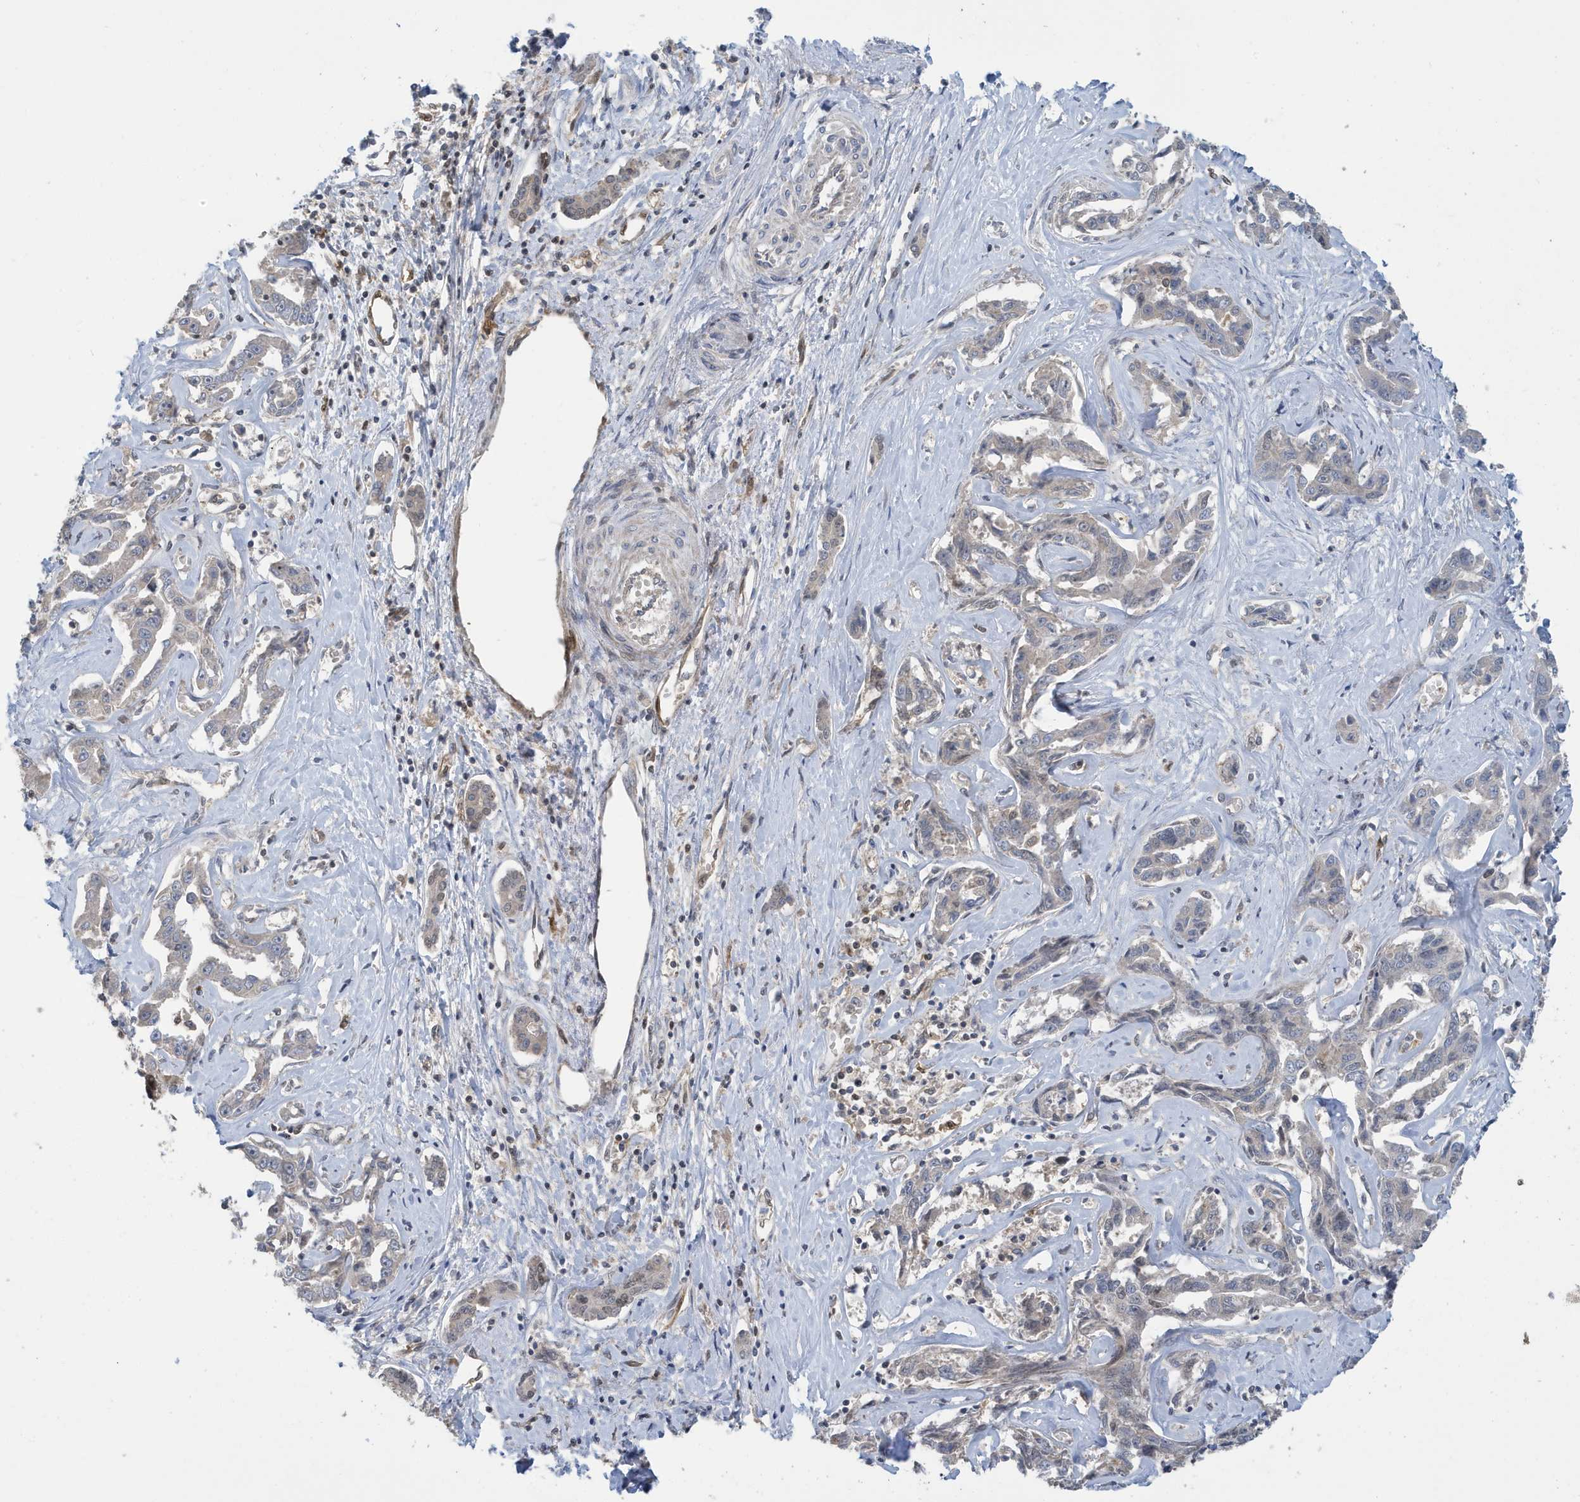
{"staining": {"intensity": "negative", "quantity": "none", "location": "none"}, "tissue": "liver cancer", "cell_type": "Tumor cells", "image_type": "cancer", "snomed": [{"axis": "morphology", "description": "Cholangiocarcinoma"}, {"axis": "topography", "description": "Liver"}], "caption": "High magnification brightfield microscopy of liver cholangiocarcinoma stained with DAB (brown) and counterstained with hematoxylin (blue): tumor cells show no significant positivity.", "gene": "NCOA7", "patient": {"sex": "male", "age": 59}}